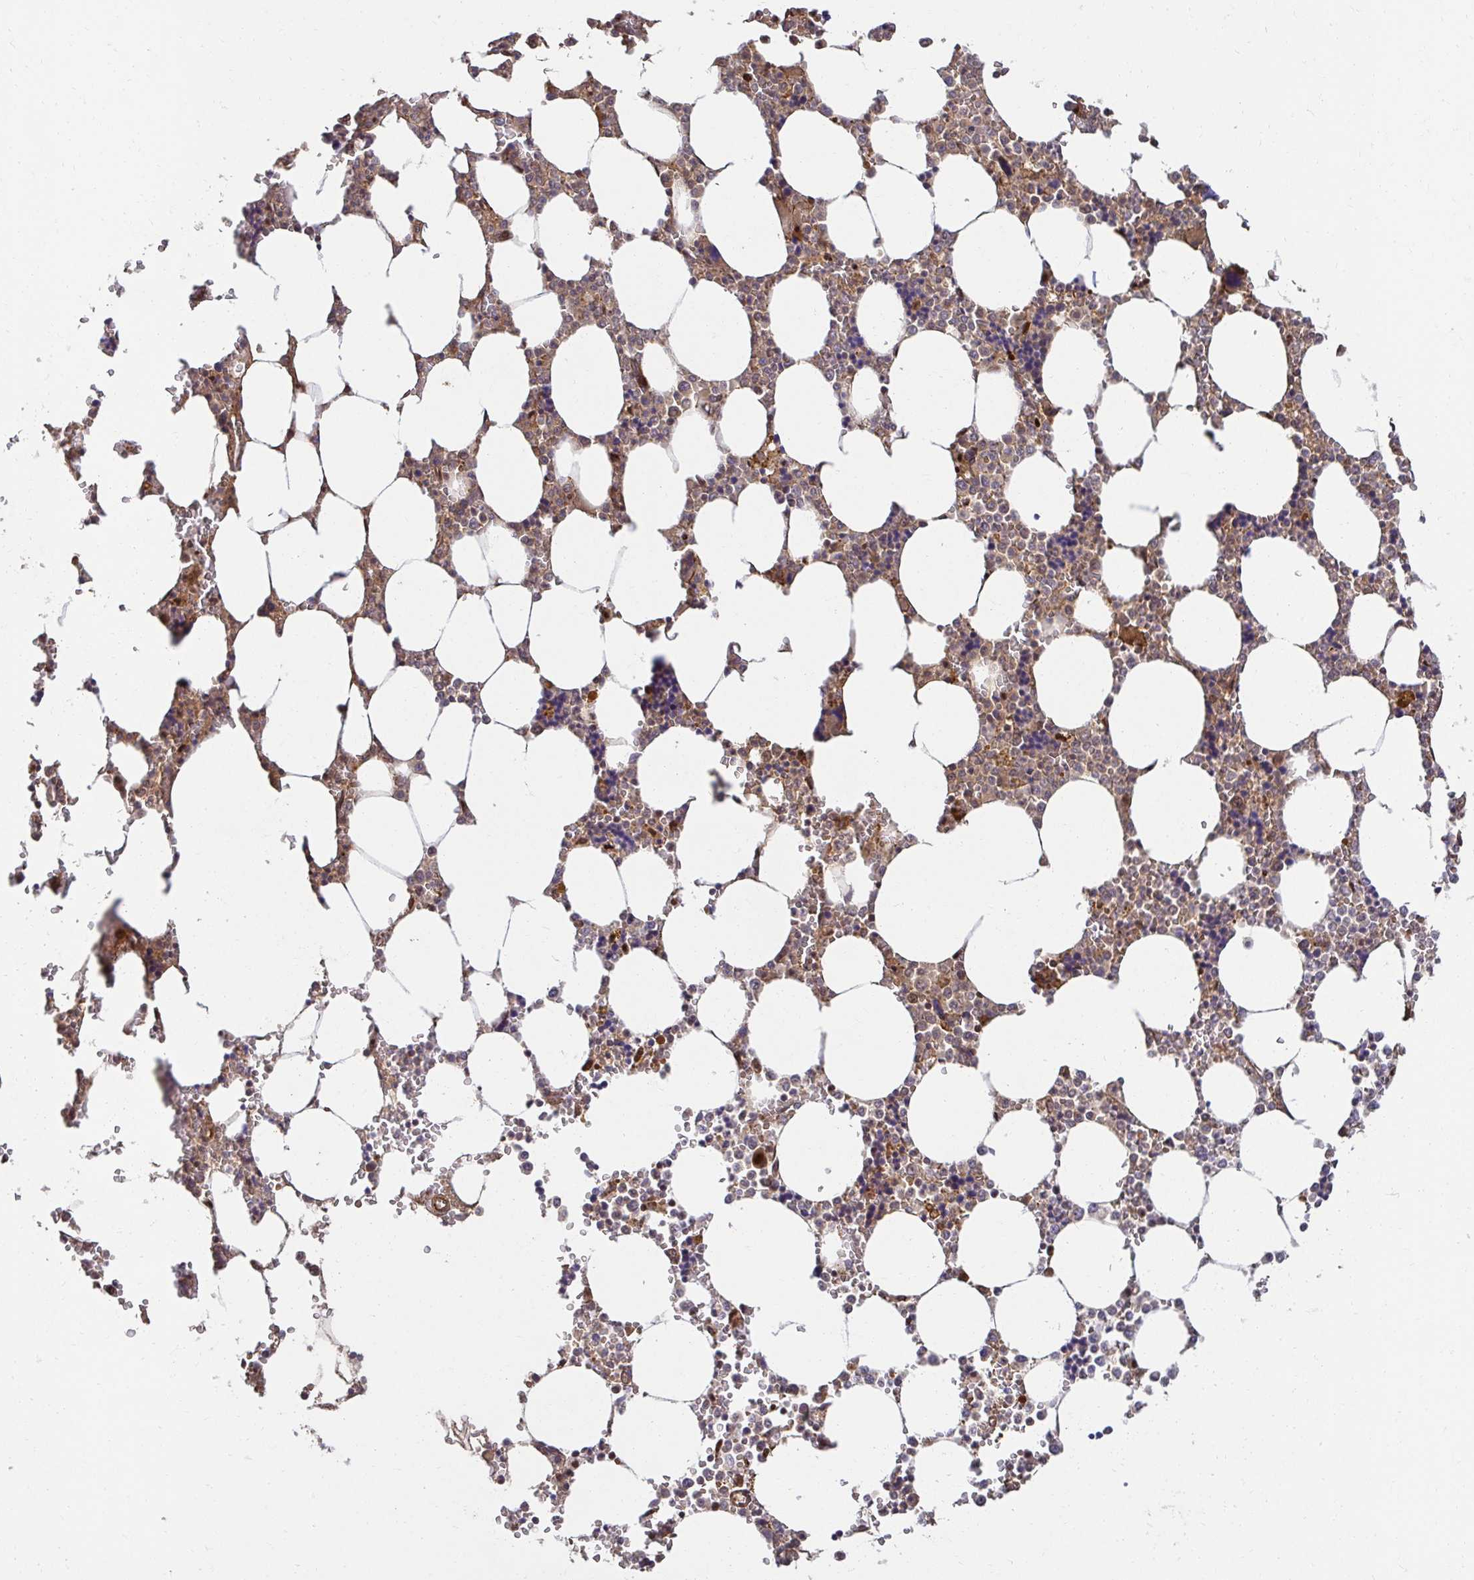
{"staining": {"intensity": "moderate", "quantity": "<25%", "location": "cytoplasmic/membranous,nuclear"}, "tissue": "bone marrow", "cell_type": "Hematopoietic cells", "image_type": "normal", "snomed": [{"axis": "morphology", "description": "Normal tissue, NOS"}, {"axis": "topography", "description": "Bone marrow"}], "caption": "Benign bone marrow displays moderate cytoplasmic/membranous,nuclear staining in approximately <25% of hematopoietic cells Nuclei are stained in blue..", "gene": "PSMA4", "patient": {"sex": "male", "age": 64}}